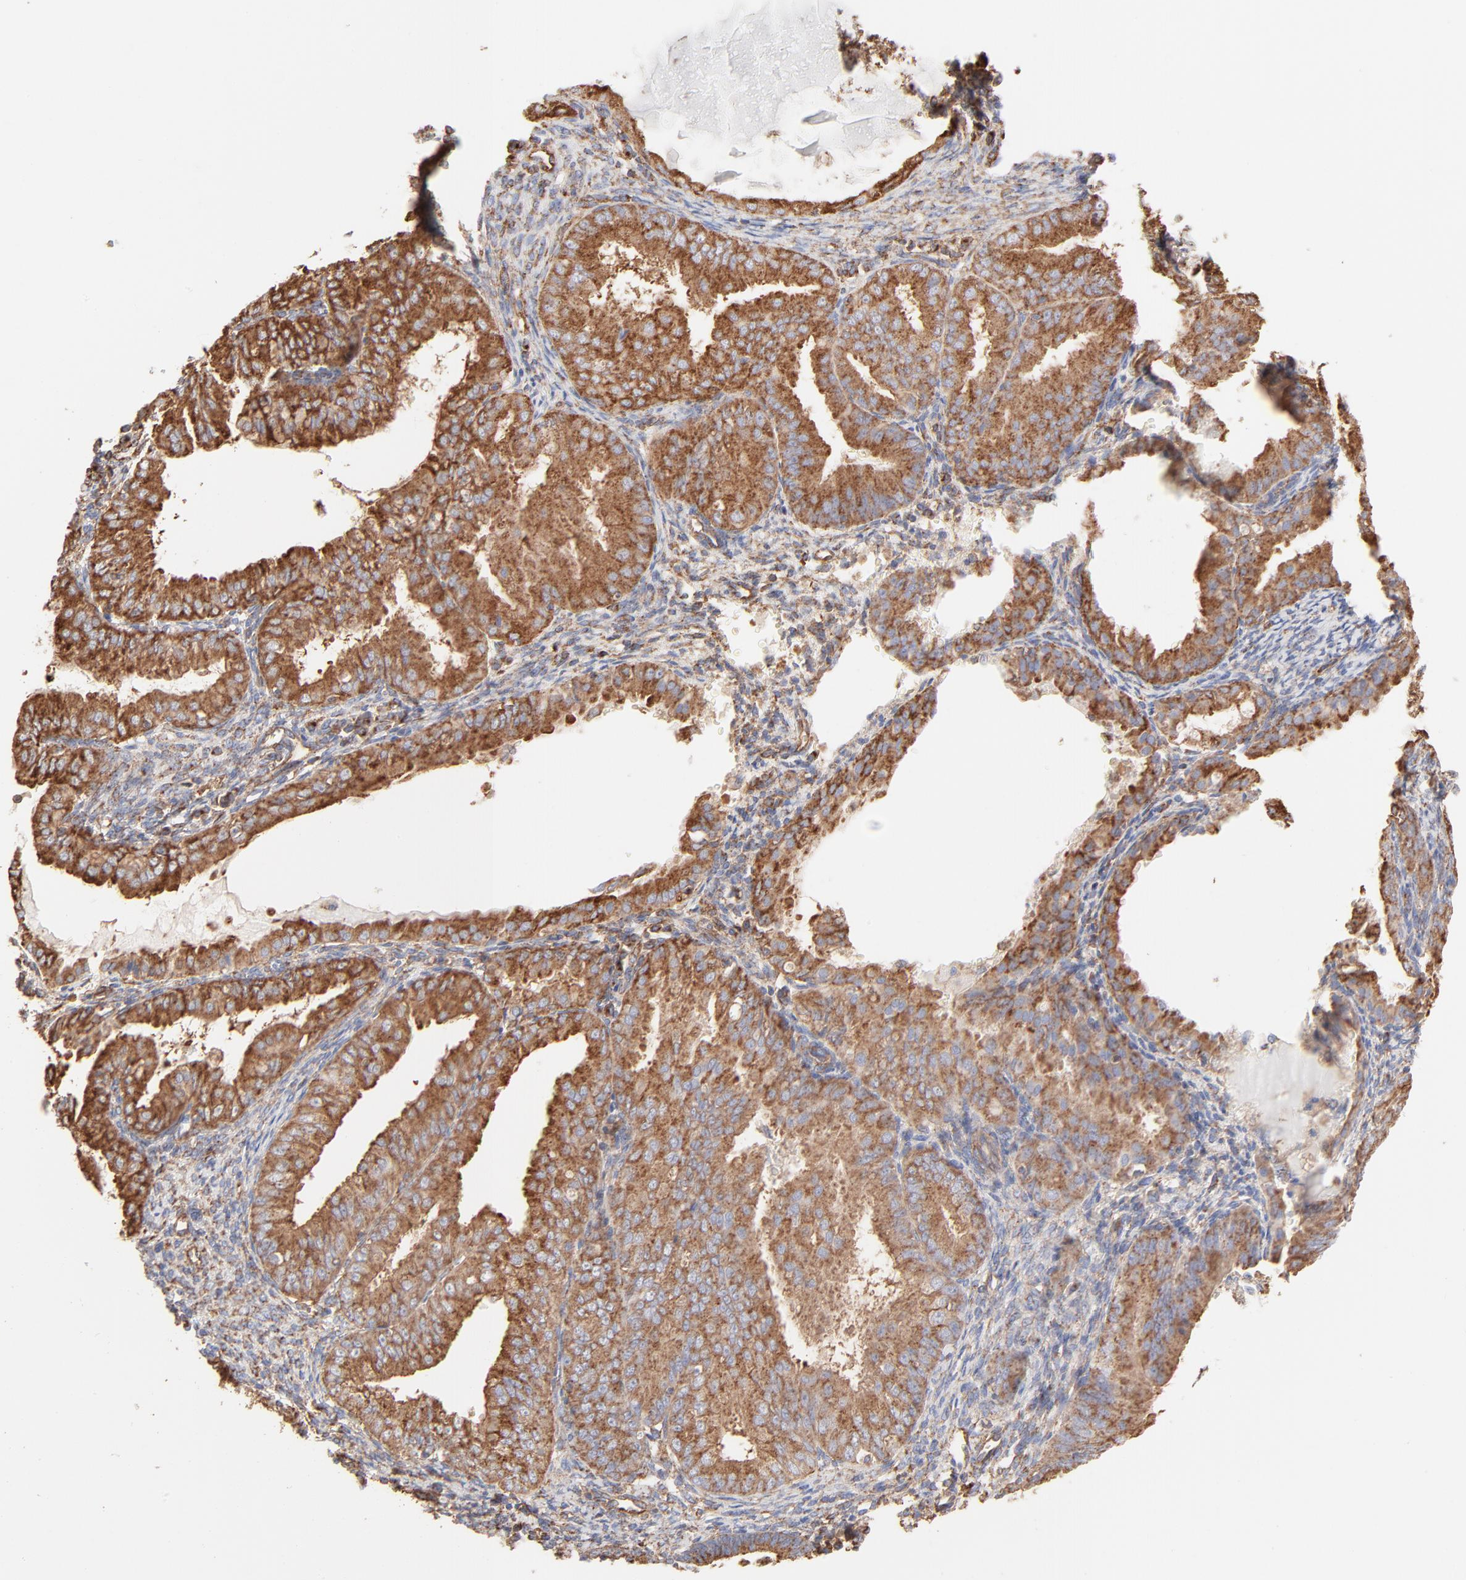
{"staining": {"intensity": "strong", "quantity": ">75%", "location": "cytoplasmic/membranous"}, "tissue": "endometrial cancer", "cell_type": "Tumor cells", "image_type": "cancer", "snomed": [{"axis": "morphology", "description": "Adenocarcinoma, NOS"}, {"axis": "topography", "description": "Endometrium"}], "caption": "A histopathology image showing strong cytoplasmic/membranous positivity in about >75% of tumor cells in adenocarcinoma (endometrial), as visualized by brown immunohistochemical staining.", "gene": "CLTB", "patient": {"sex": "female", "age": 76}}